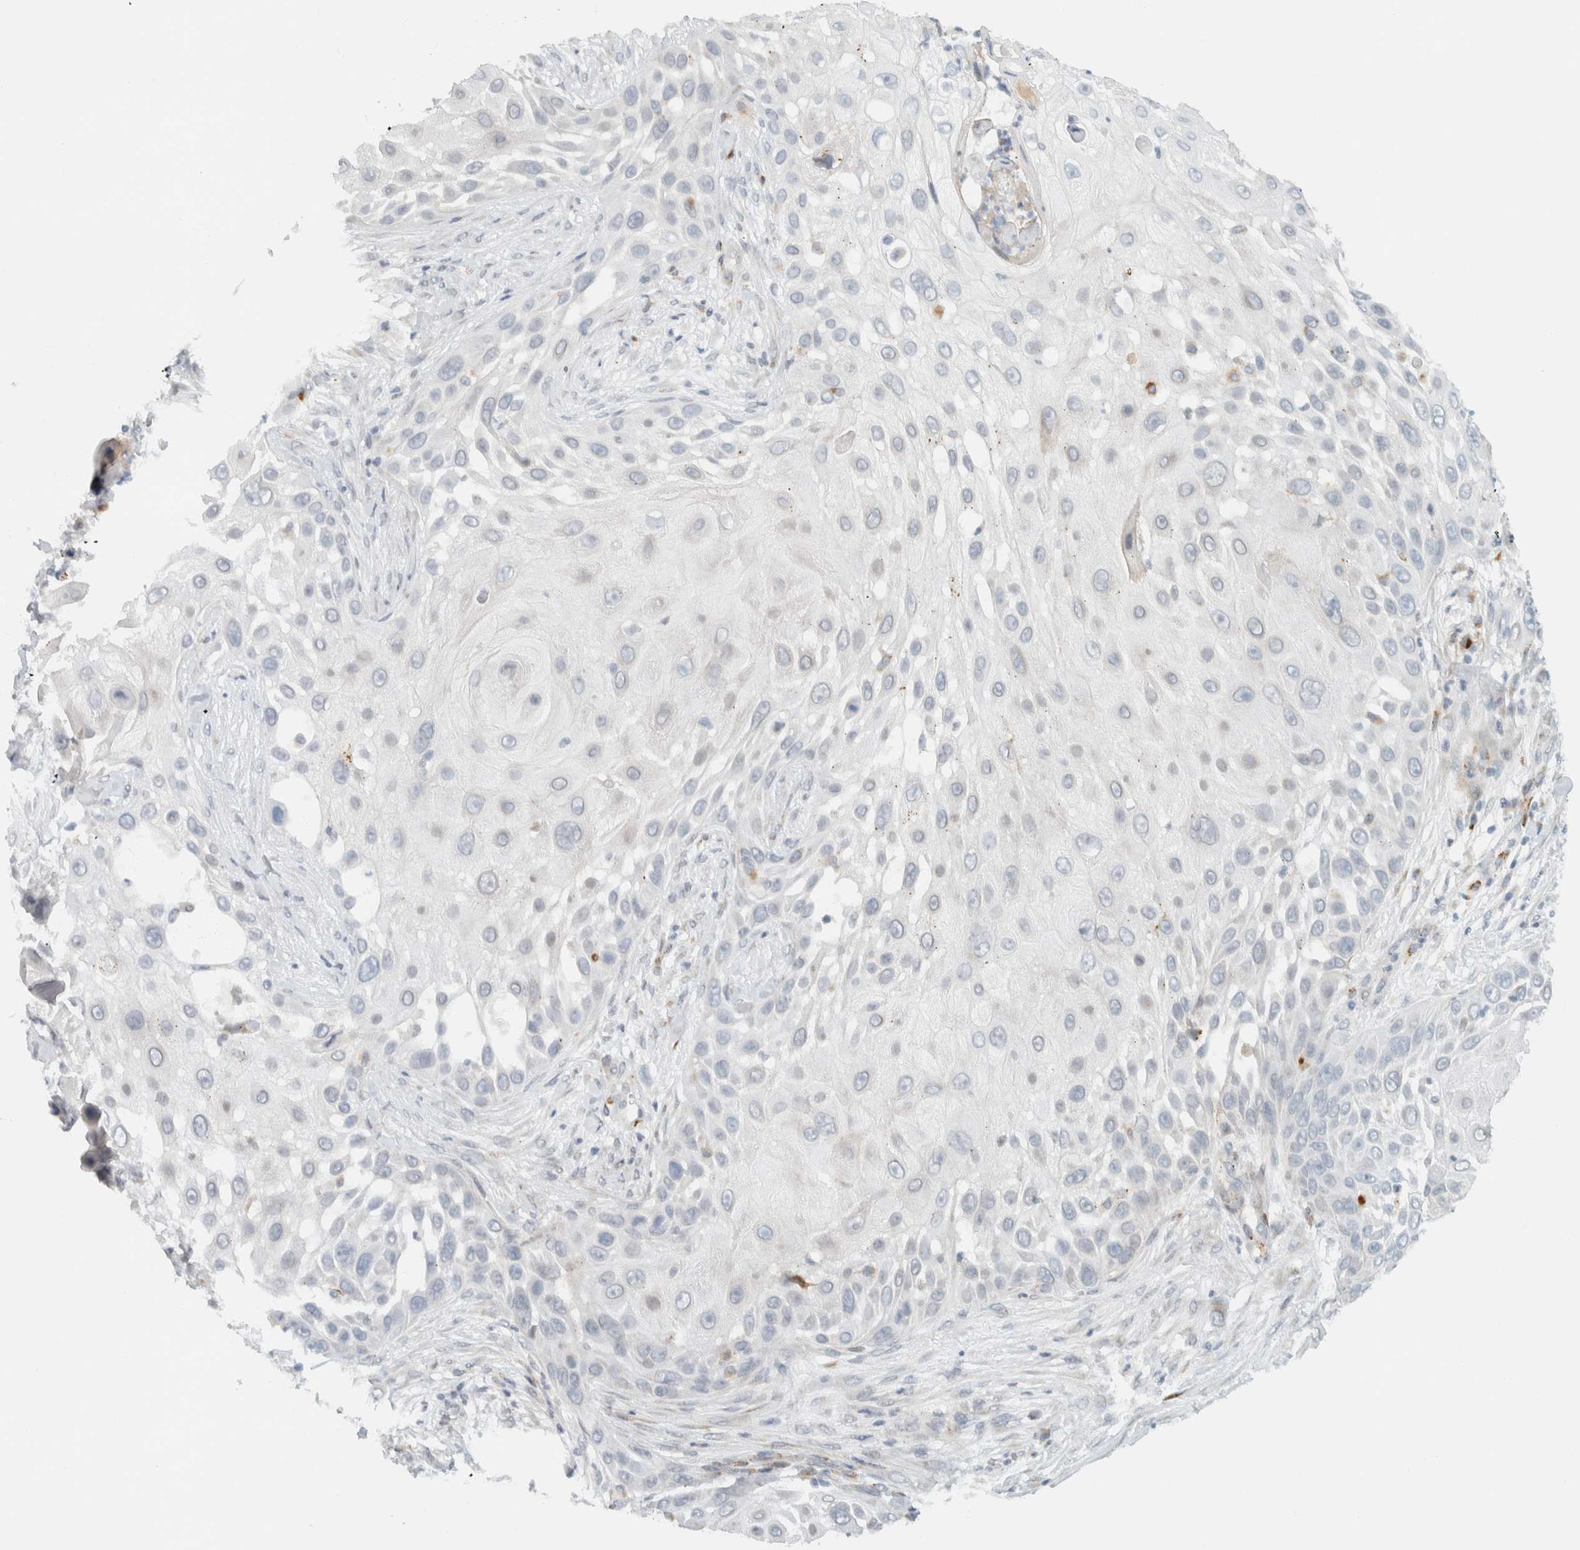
{"staining": {"intensity": "negative", "quantity": "none", "location": "none"}, "tissue": "skin cancer", "cell_type": "Tumor cells", "image_type": "cancer", "snomed": [{"axis": "morphology", "description": "Squamous cell carcinoma, NOS"}, {"axis": "topography", "description": "Skin"}], "caption": "A high-resolution micrograph shows IHC staining of skin squamous cell carcinoma, which shows no significant staining in tumor cells.", "gene": "ITPRID1", "patient": {"sex": "female", "age": 44}}